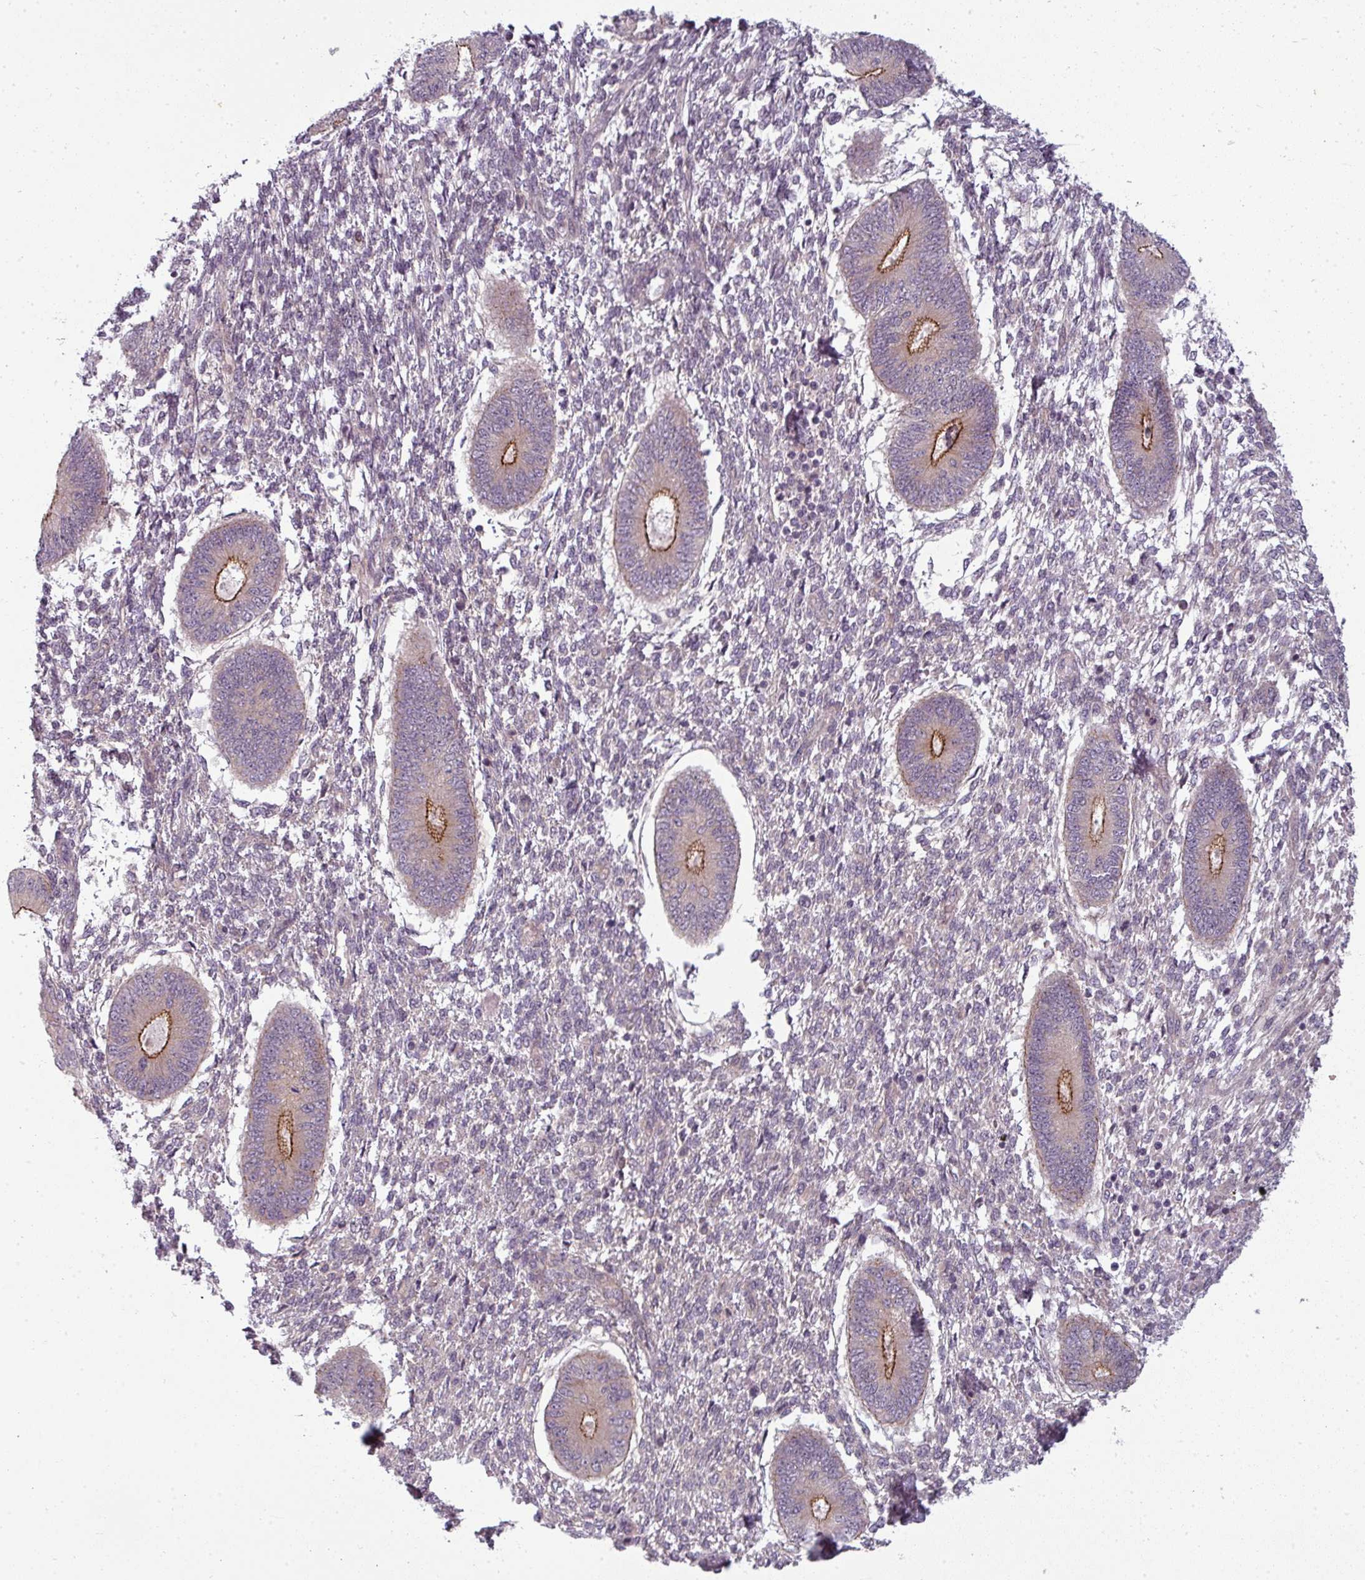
{"staining": {"intensity": "negative", "quantity": "none", "location": "none"}, "tissue": "endometrium", "cell_type": "Cells in endometrial stroma", "image_type": "normal", "snomed": [{"axis": "morphology", "description": "Normal tissue, NOS"}, {"axis": "topography", "description": "Endometrium"}], "caption": "Cells in endometrial stroma are negative for brown protein staining in benign endometrium. The staining was performed using DAB (3,3'-diaminobenzidine) to visualize the protein expression in brown, while the nuclei were stained in blue with hematoxylin (Magnification: 20x).", "gene": "SLC16A9", "patient": {"sex": "female", "age": 49}}